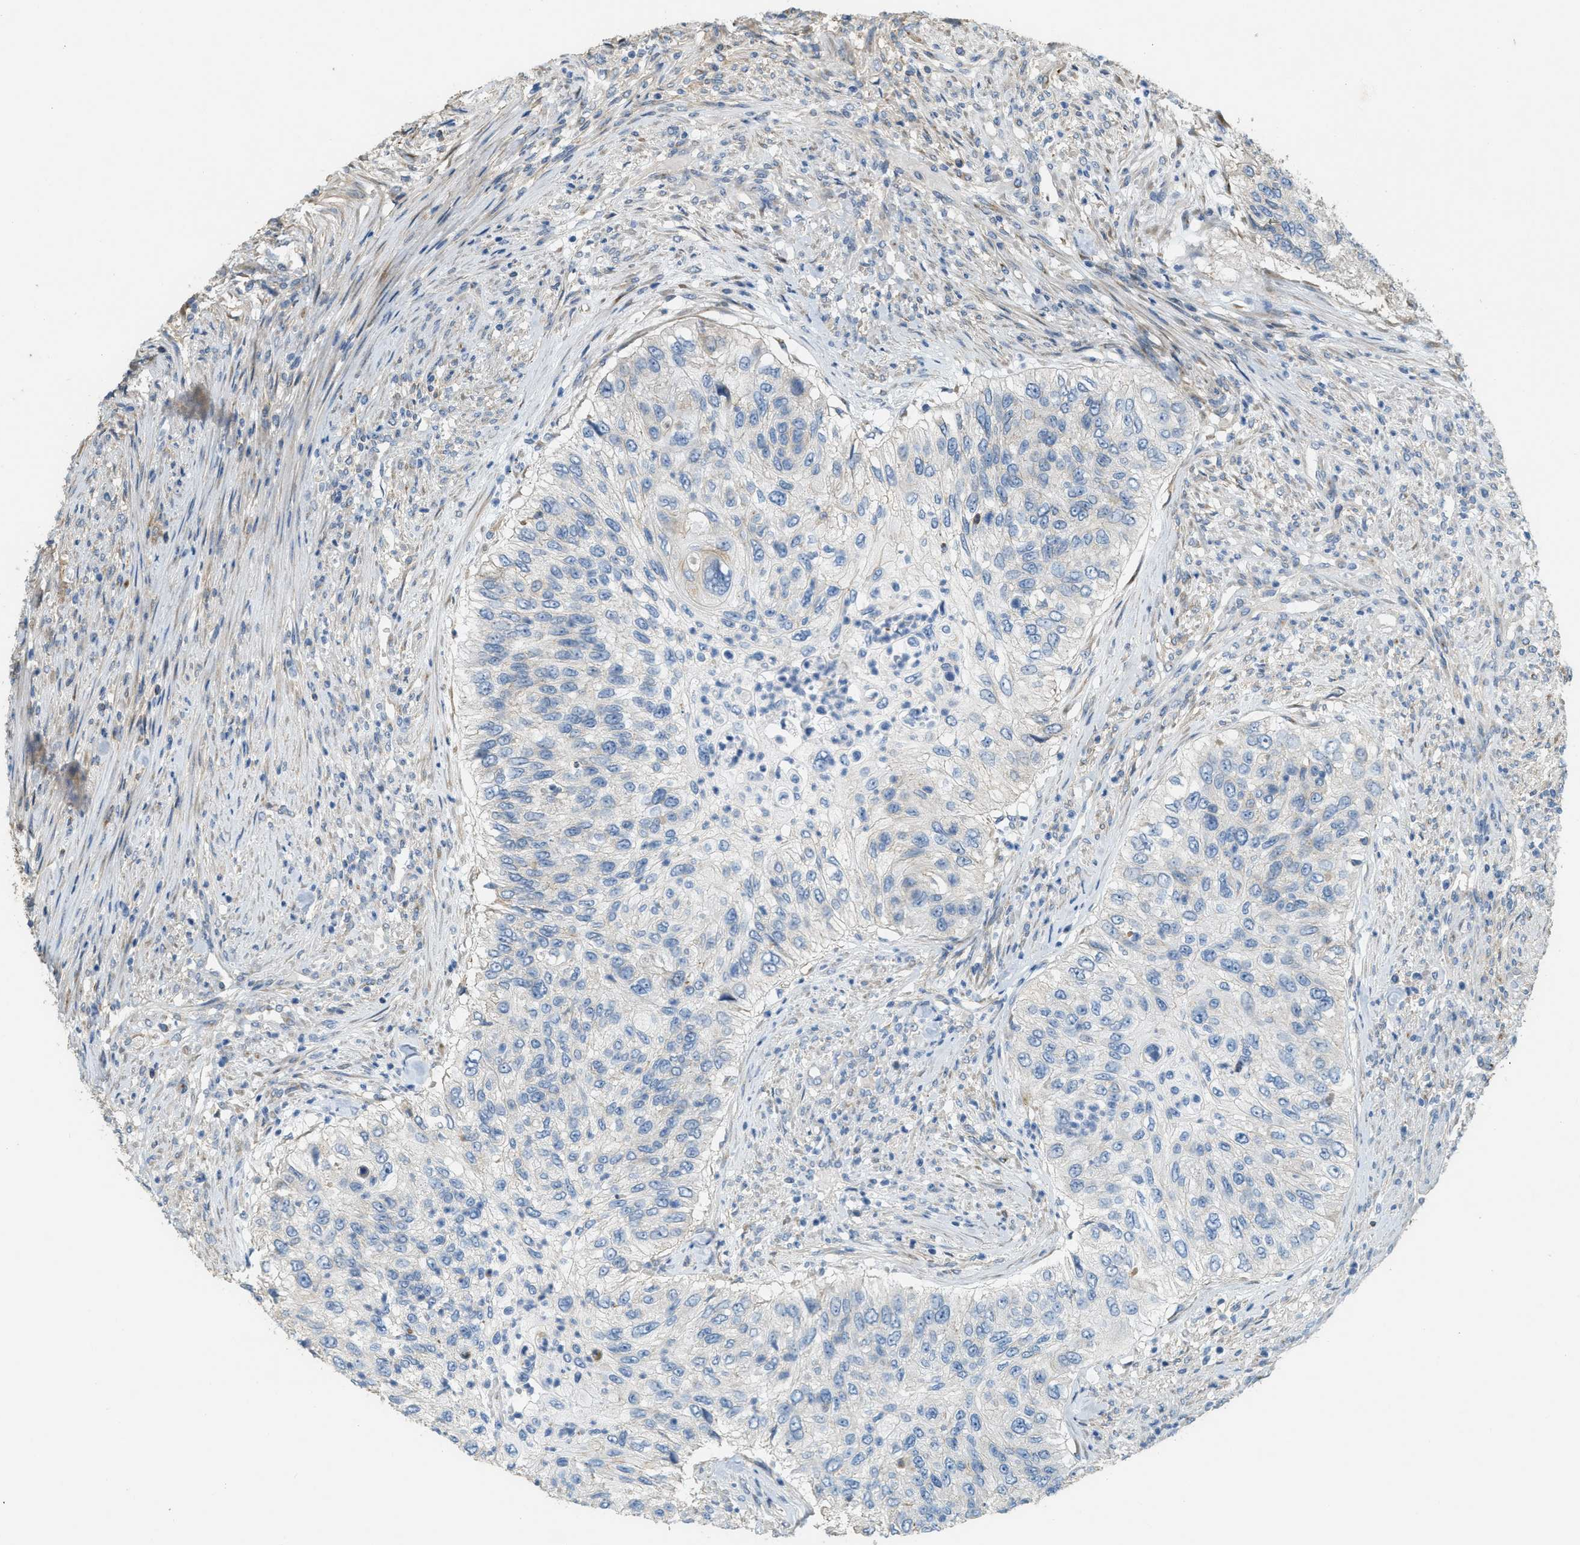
{"staining": {"intensity": "negative", "quantity": "none", "location": "none"}, "tissue": "urothelial cancer", "cell_type": "Tumor cells", "image_type": "cancer", "snomed": [{"axis": "morphology", "description": "Urothelial carcinoma, High grade"}, {"axis": "topography", "description": "Urinary bladder"}], "caption": "Protein analysis of high-grade urothelial carcinoma displays no significant expression in tumor cells. Brightfield microscopy of immunohistochemistry stained with DAB (brown) and hematoxylin (blue), captured at high magnification.", "gene": "ADCY5", "patient": {"sex": "female", "age": 60}}